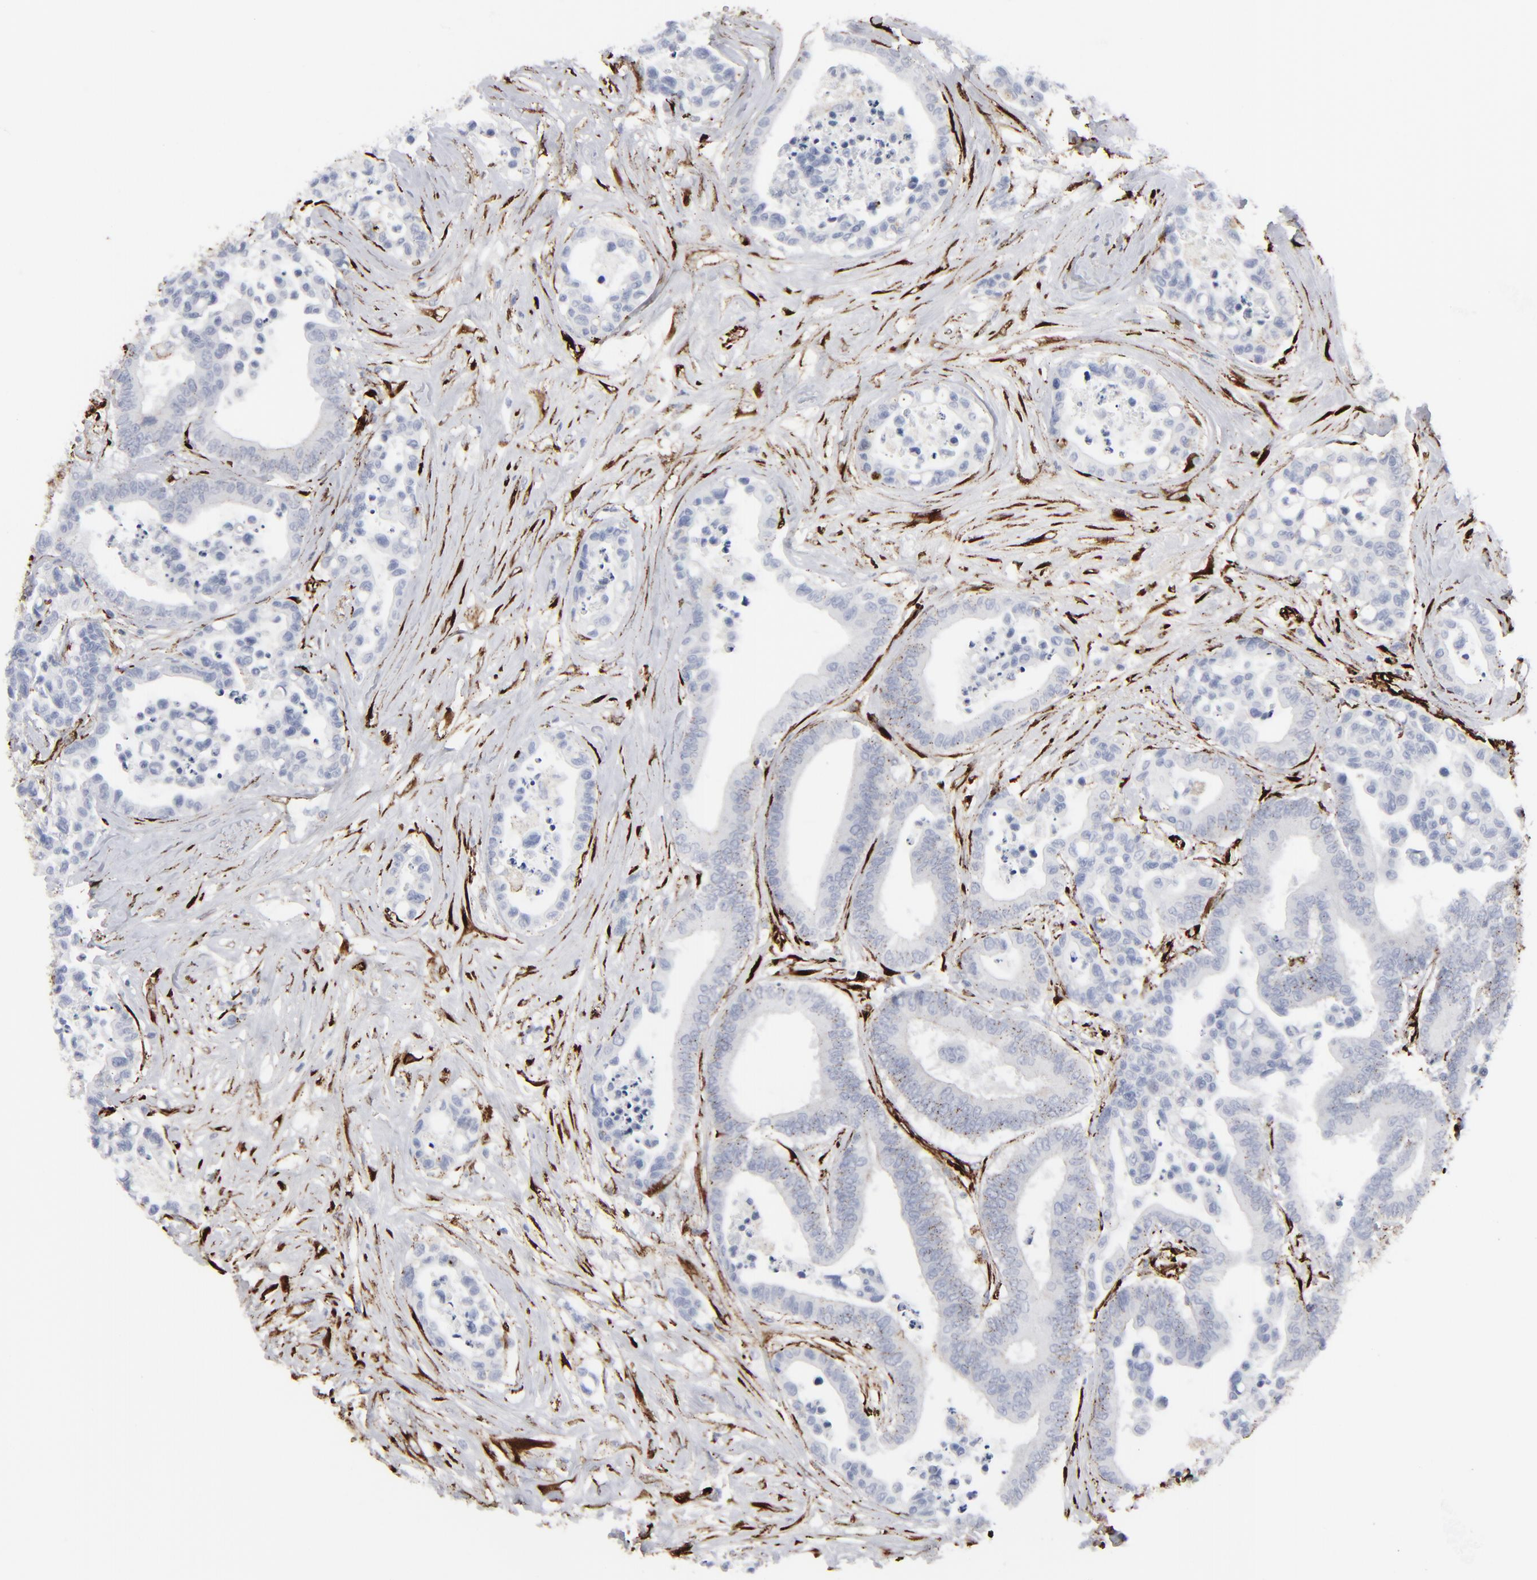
{"staining": {"intensity": "negative", "quantity": "none", "location": "none"}, "tissue": "colorectal cancer", "cell_type": "Tumor cells", "image_type": "cancer", "snomed": [{"axis": "morphology", "description": "Adenocarcinoma, NOS"}, {"axis": "topography", "description": "Colon"}], "caption": "Immunohistochemical staining of human colorectal cancer (adenocarcinoma) reveals no significant expression in tumor cells.", "gene": "SPARC", "patient": {"sex": "male", "age": 82}}